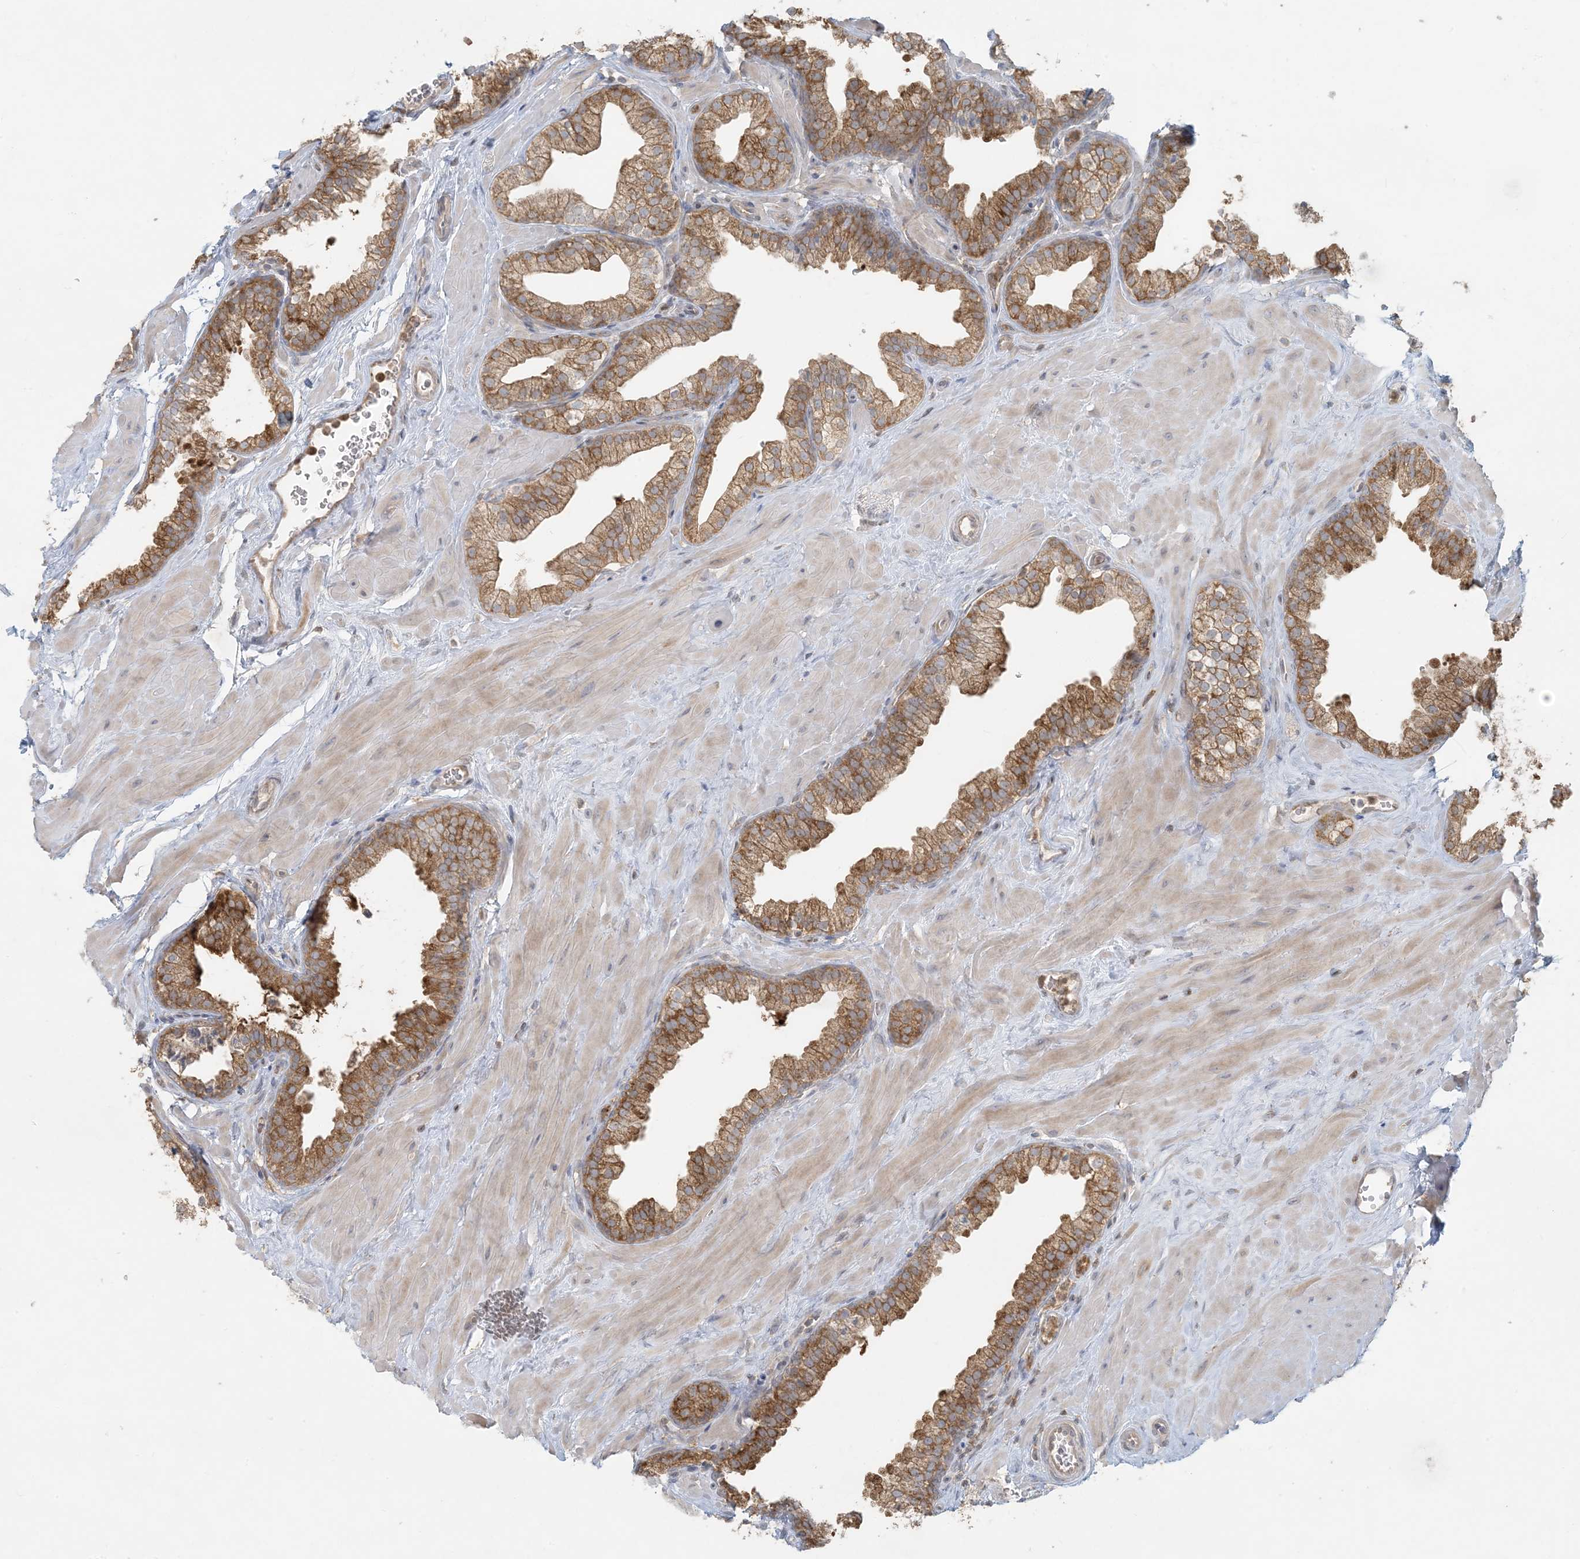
{"staining": {"intensity": "moderate", "quantity": "25%-75%", "location": "cytoplasmic/membranous"}, "tissue": "prostate", "cell_type": "Glandular cells", "image_type": "normal", "snomed": [{"axis": "morphology", "description": "Normal tissue, NOS"}, {"axis": "morphology", "description": "Urothelial carcinoma, Low grade"}, {"axis": "topography", "description": "Urinary bladder"}, {"axis": "topography", "description": "Prostate"}], "caption": "Immunohistochemical staining of normal human prostate shows moderate cytoplasmic/membranous protein staining in approximately 25%-75% of glandular cells. (brown staining indicates protein expression, while blue staining denotes nuclei).", "gene": "HACL1", "patient": {"sex": "male", "age": 60}}